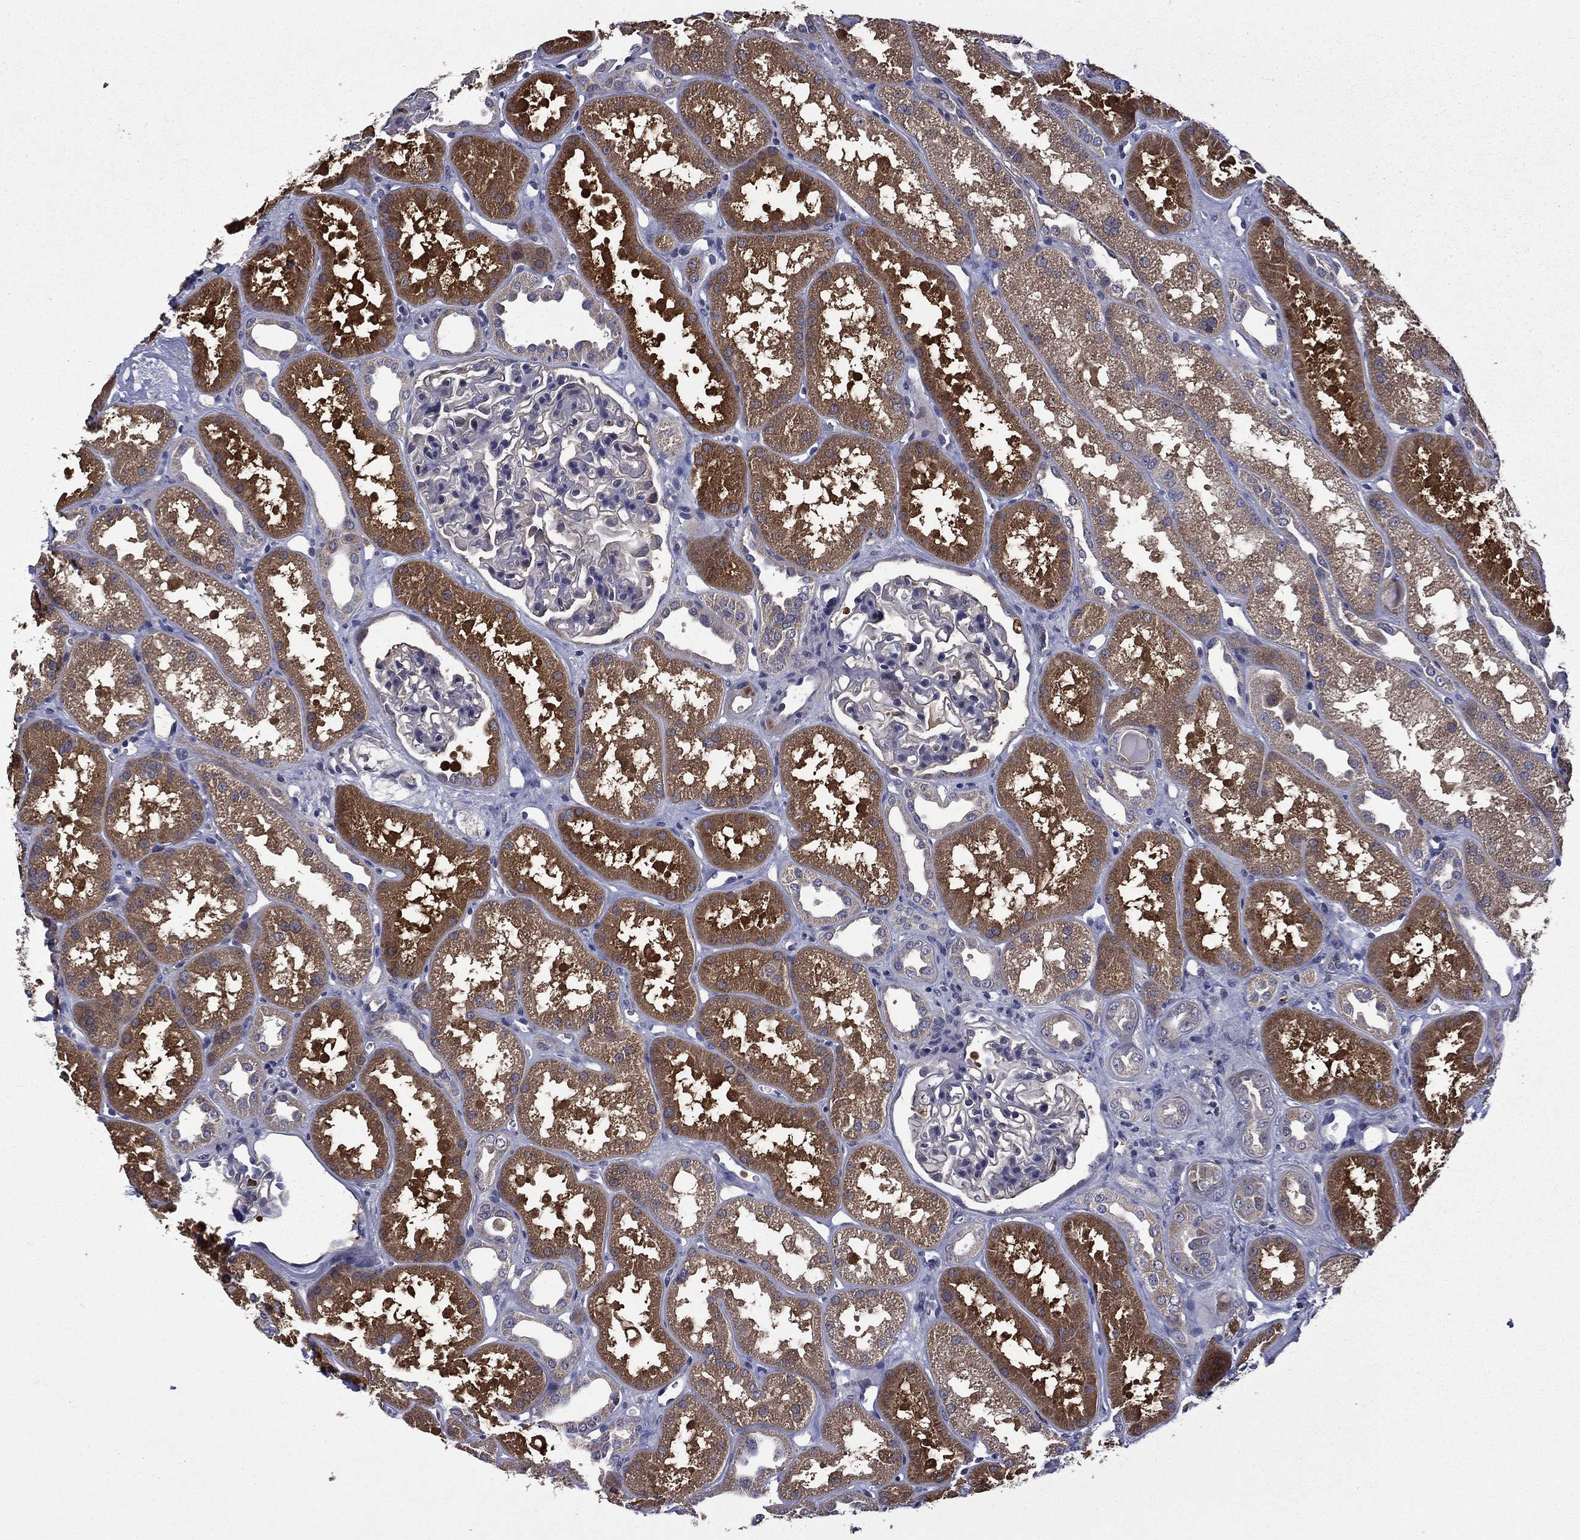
{"staining": {"intensity": "negative", "quantity": "none", "location": "none"}, "tissue": "kidney", "cell_type": "Cells in glomeruli", "image_type": "normal", "snomed": [{"axis": "morphology", "description": "Normal tissue, NOS"}, {"axis": "topography", "description": "Kidney"}], "caption": "Immunohistochemical staining of benign kidney displays no significant staining in cells in glomeruli. (IHC, brightfield microscopy, high magnification).", "gene": "CEACAM7", "patient": {"sex": "male", "age": 61}}